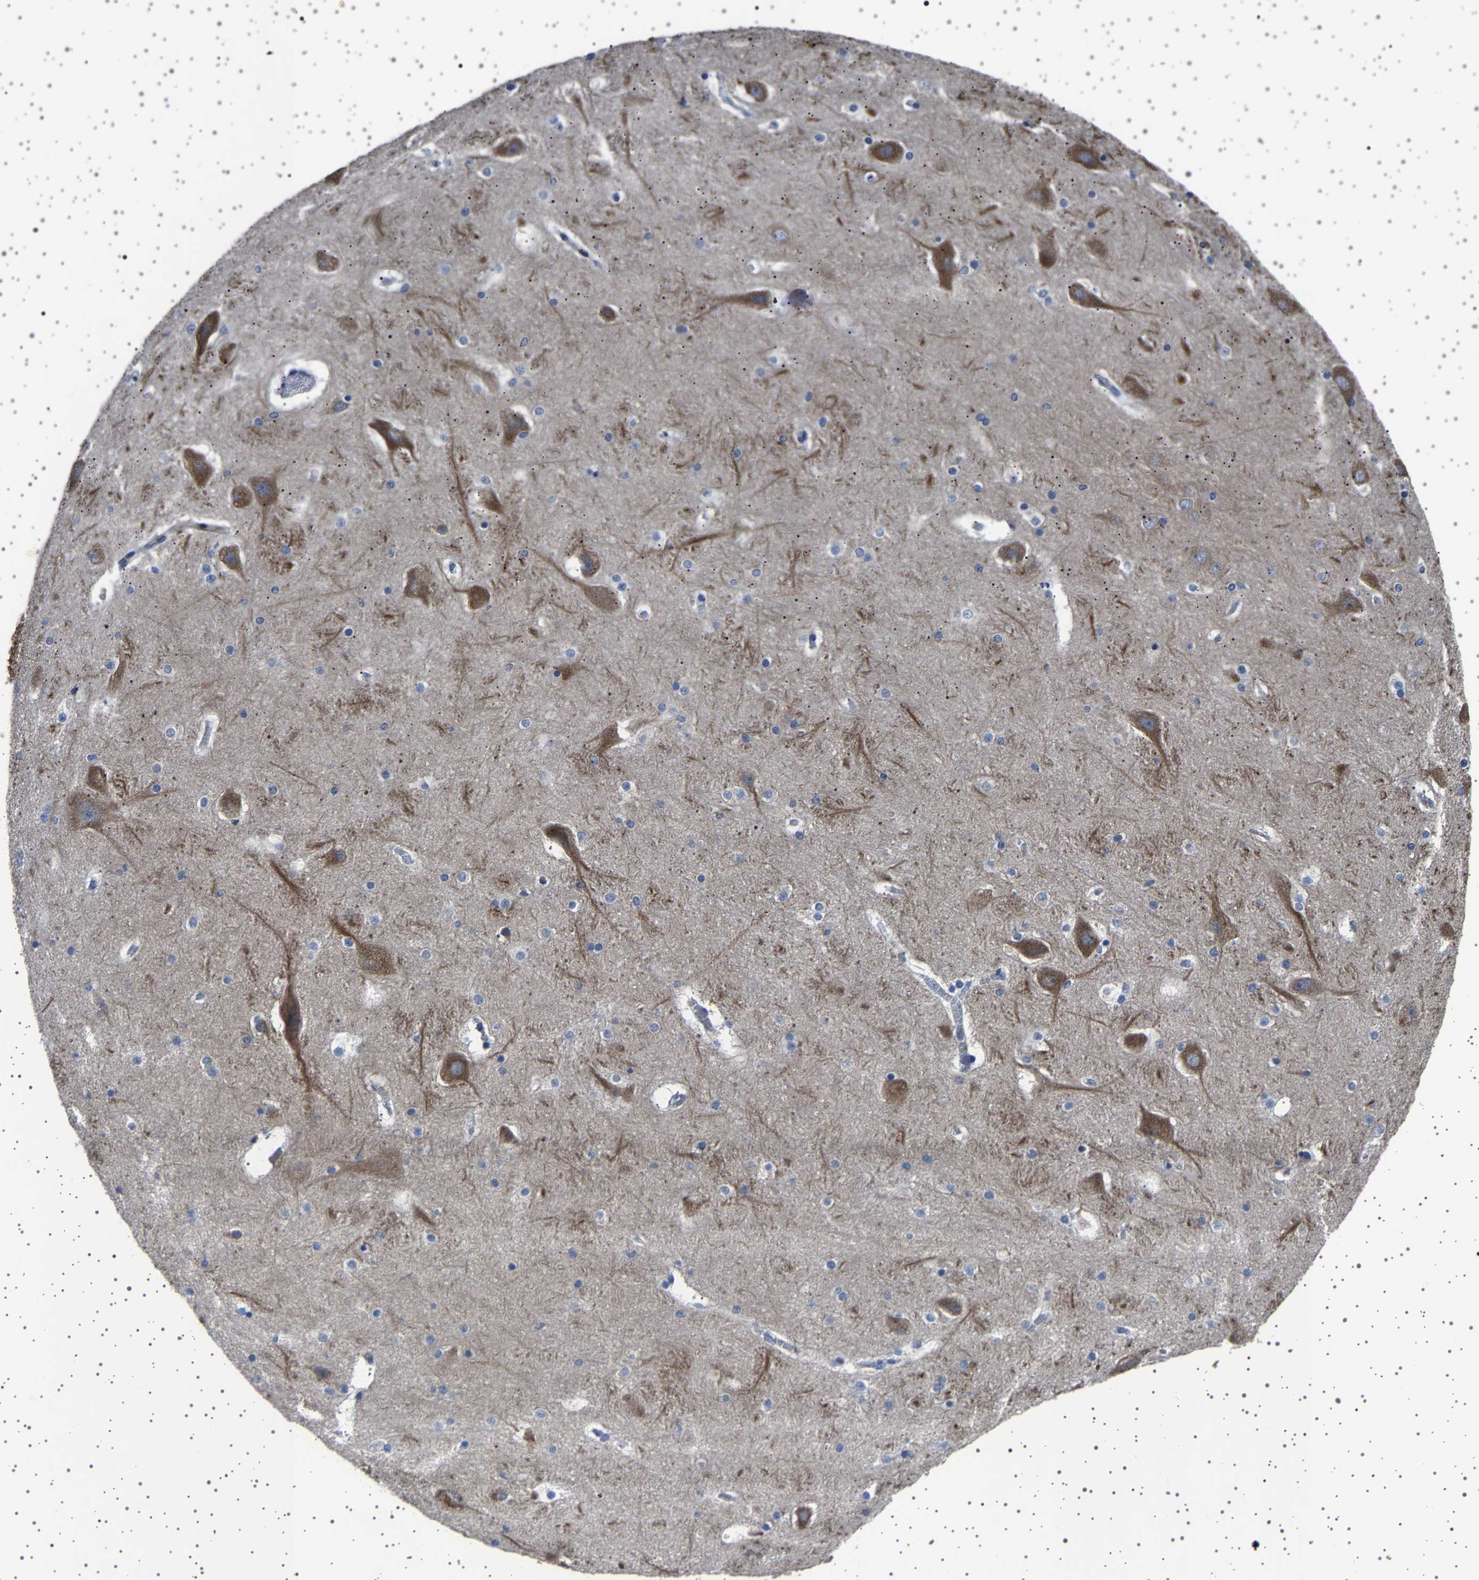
{"staining": {"intensity": "negative", "quantity": "none", "location": "none"}, "tissue": "hippocampus", "cell_type": "Glial cells", "image_type": "normal", "snomed": [{"axis": "morphology", "description": "Normal tissue, NOS"}, {"axis": "topography", "description": "Hippocampus"}], "caption": "Immunohistochemistry histopathology image of unremarkable hippocampus: human hippocampus stained with DAB exhibits no significant protein expression in glial cells.", "gene": "PAK5", "patient": {"sex": "male", "age": 45}}